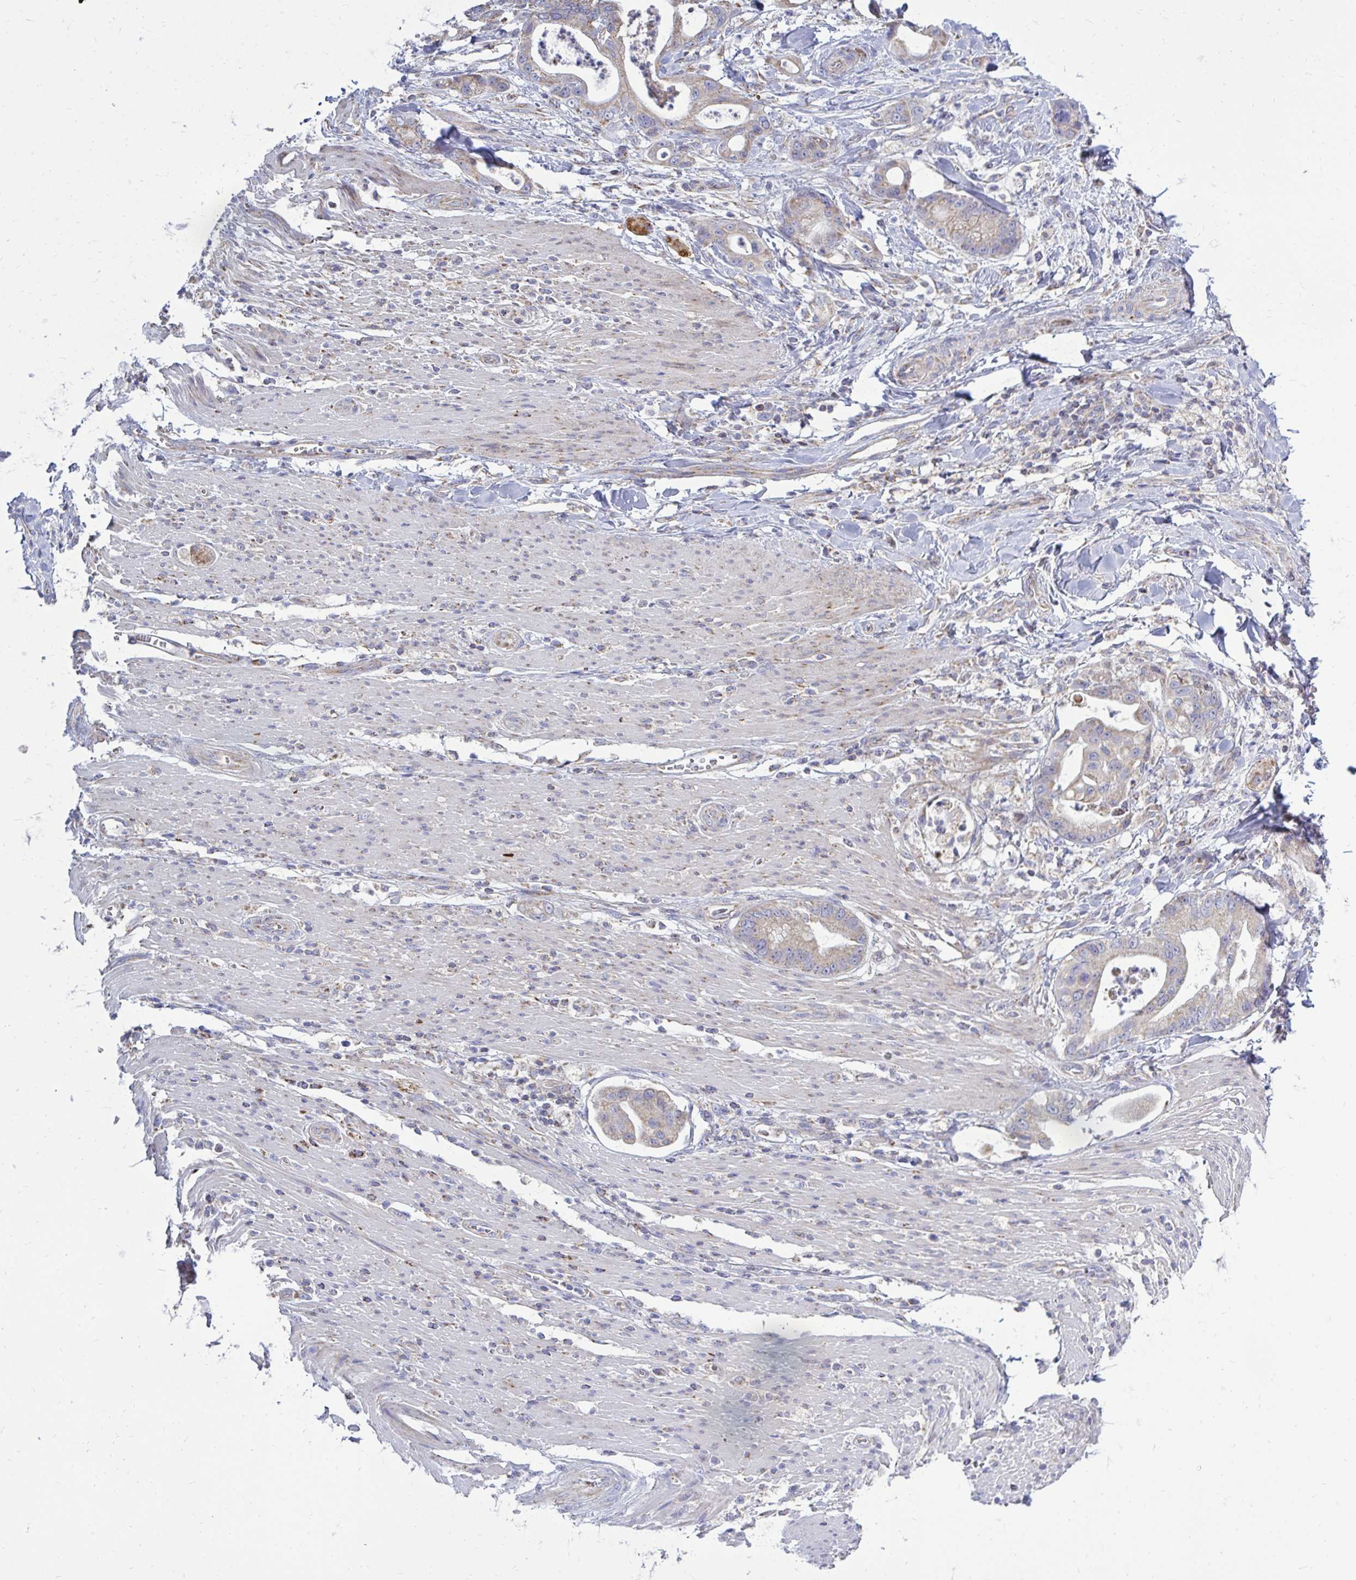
{"staining": {"intensity": "weak", "quantity": ">75%", "location": "cytoplasmic/membranous"}, "tissue": "pancreatic cancer", "cell_type": "Tumor cells", "image_type": "cancer", "snomed": [{"axis": "morphology", "description": "Adenocarcinoma, NOS"}, {"axis": "topography", "description": "Pancreas"}], "caption": "IHC photomicrograph of neoplastic tissue: pancreatic cancer stained using immunohistochemistry shows low levels of weak protein expression localized specifically in the cytoplasmic/membranous of tumor cells, appearing as a cytoplasmic/membranous brown color.", "gene": "OR10R2", "patient": {"sex": "male", "age": 68}}